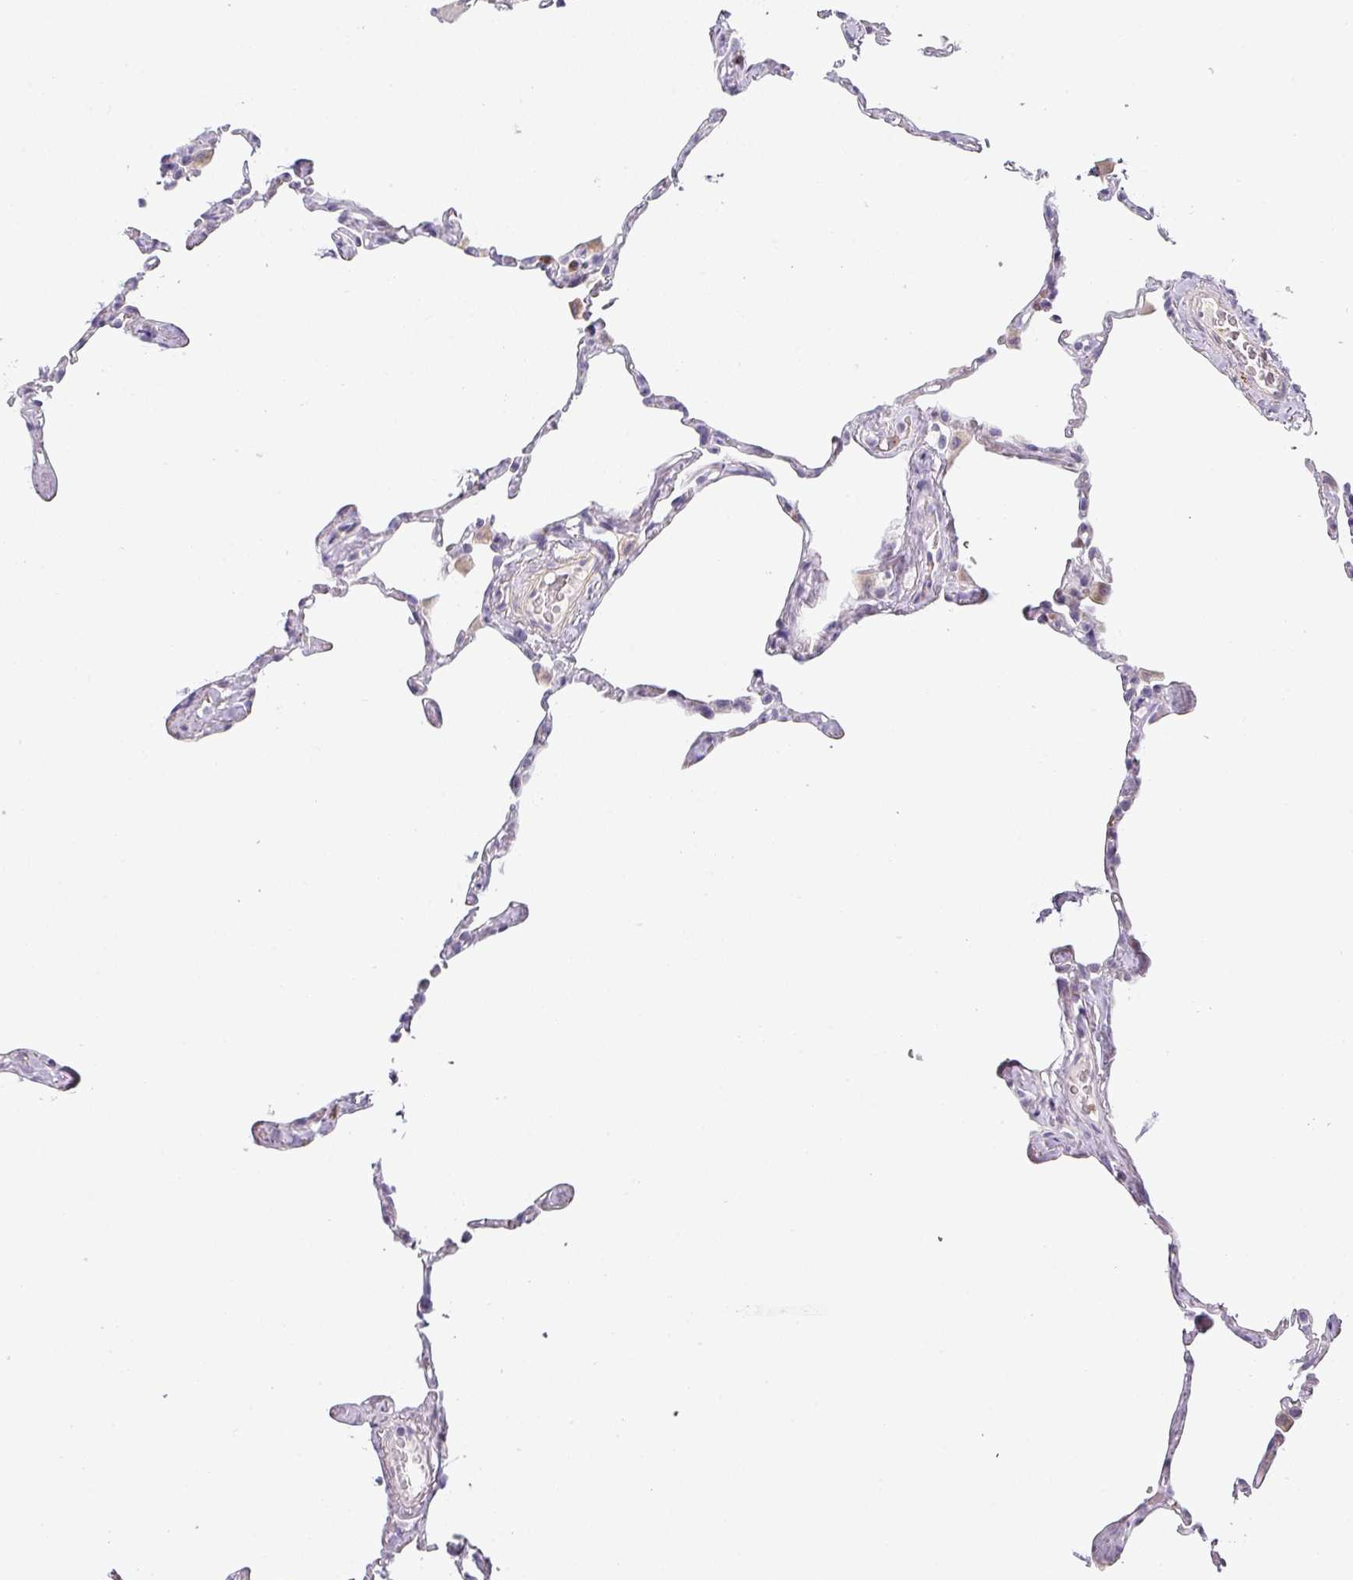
{"staining": {"intensity": "negative", "quantity": "none", "location": "none"}, "tissue": "lung", "cell_type": "Alveolar cells", "image_type": "normal", "snomed": [{"axis": "morphology", "description": "Normal tissue, NOS"}, {"axis": "topography", "description": "Lung"}], "caption": "Alveolar cells show no significant protein staining in unremarkable lung. Brightfield microscopy of immunohistochemistry stained with DAB (3,3'-diaminobenzidine) (brown) and hematoxylin (blue), captured at high magnification.", "gene": "BTLA", "patient": {"sex": "male", "age": 65}}